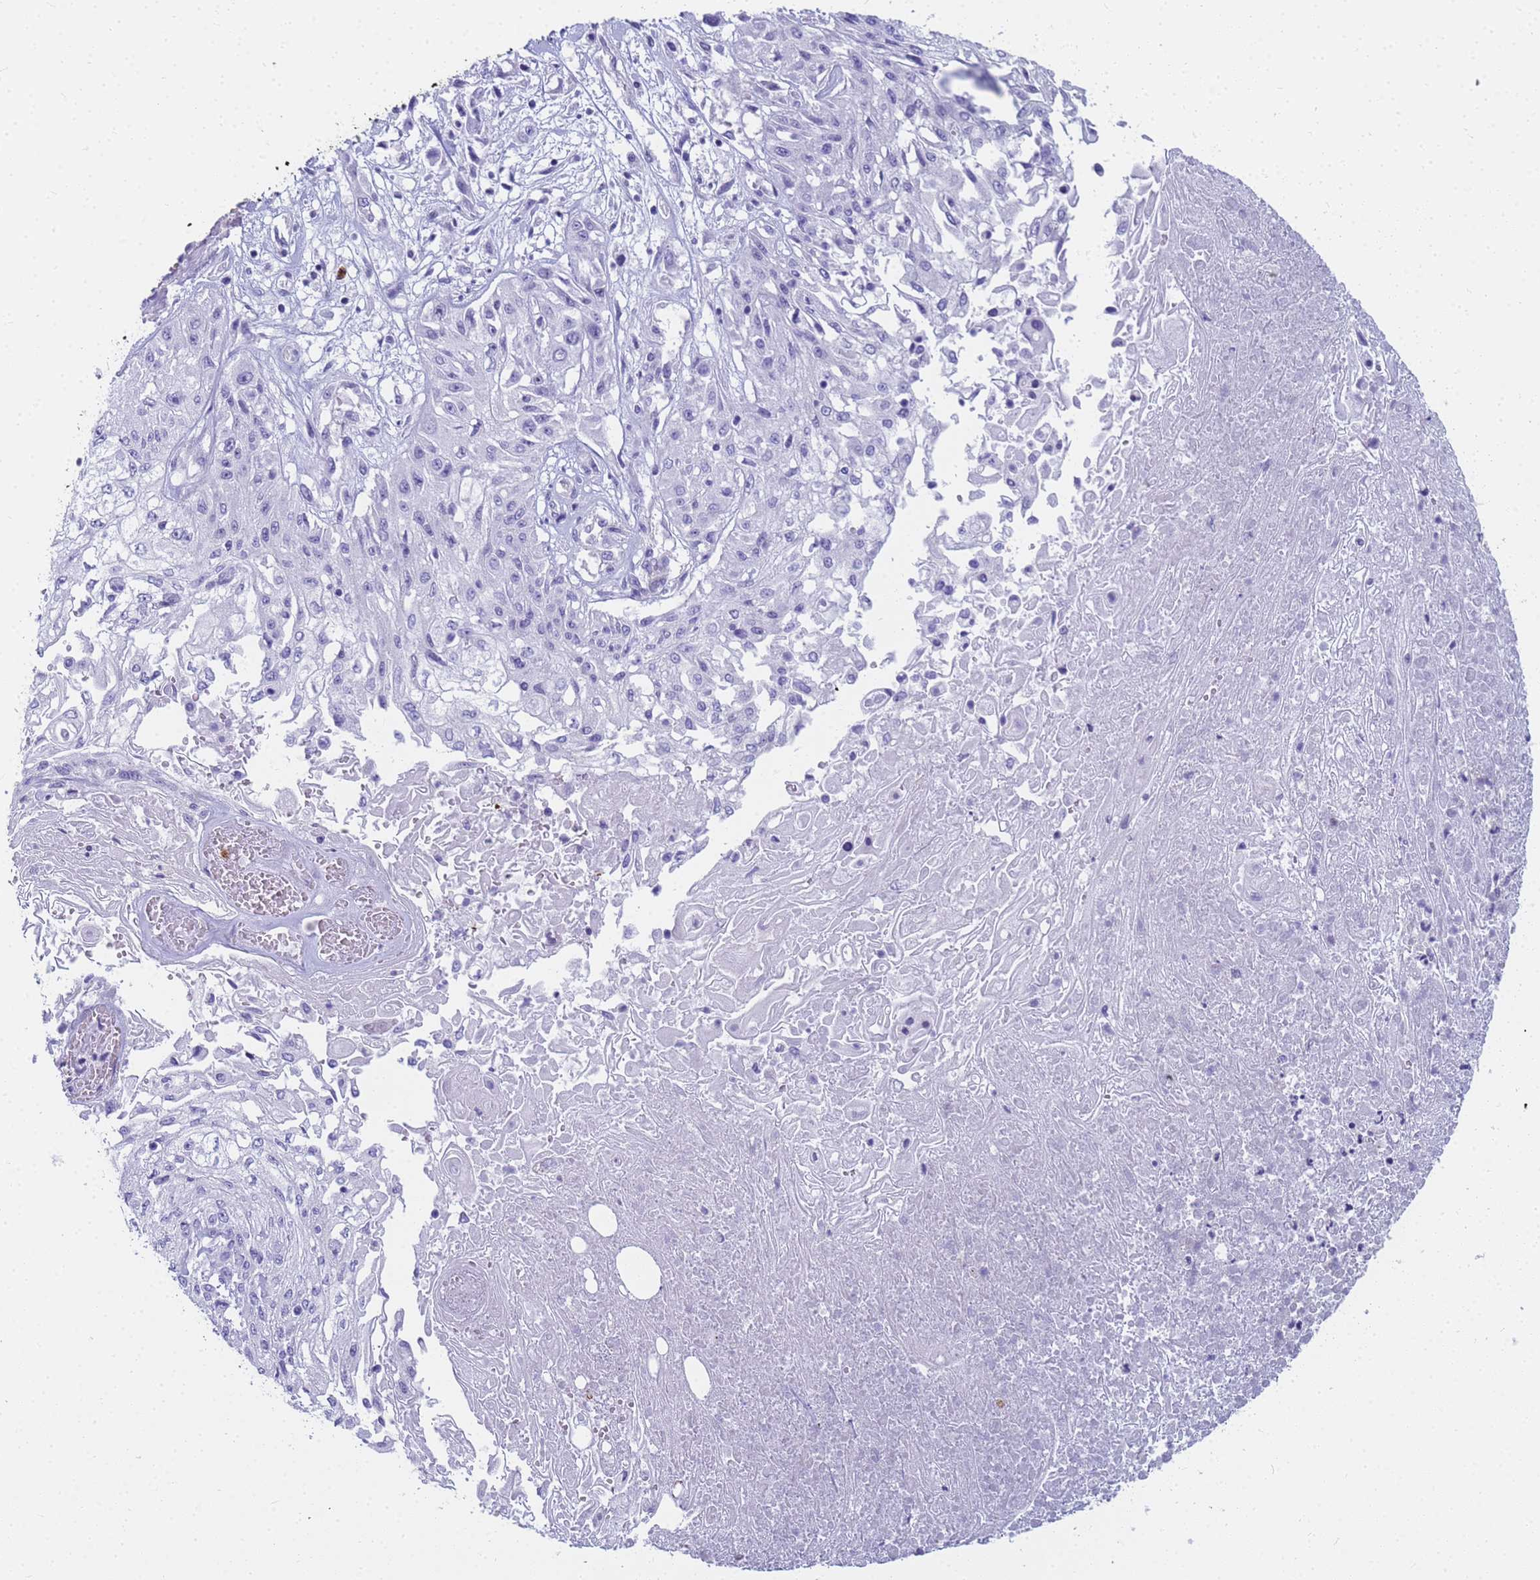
{"staining": {"intensity": "negative", "quantity": "none", "location": "none"}, "tissue": "skin cancer", "cell_type": "Tumor cells", "image_type": "cancer", "snomed": [{"axis": "morphology", "description": "Squamous cell carcinoma, NOS"}, {"axis": "morphology", "description": "Squamous cell carcinoma, metastatic, NOS"}, {"axis": "topography", "description": "Skin"}, {"axis": "topography", "description": "Lymph node"}], "caption": "Skin squamous cell carcinoma stained for a protein using IHC demonstrates no staining tumor cells.", "gene": "RNASE2", "patient": {"sex": "male", "age": 75}}